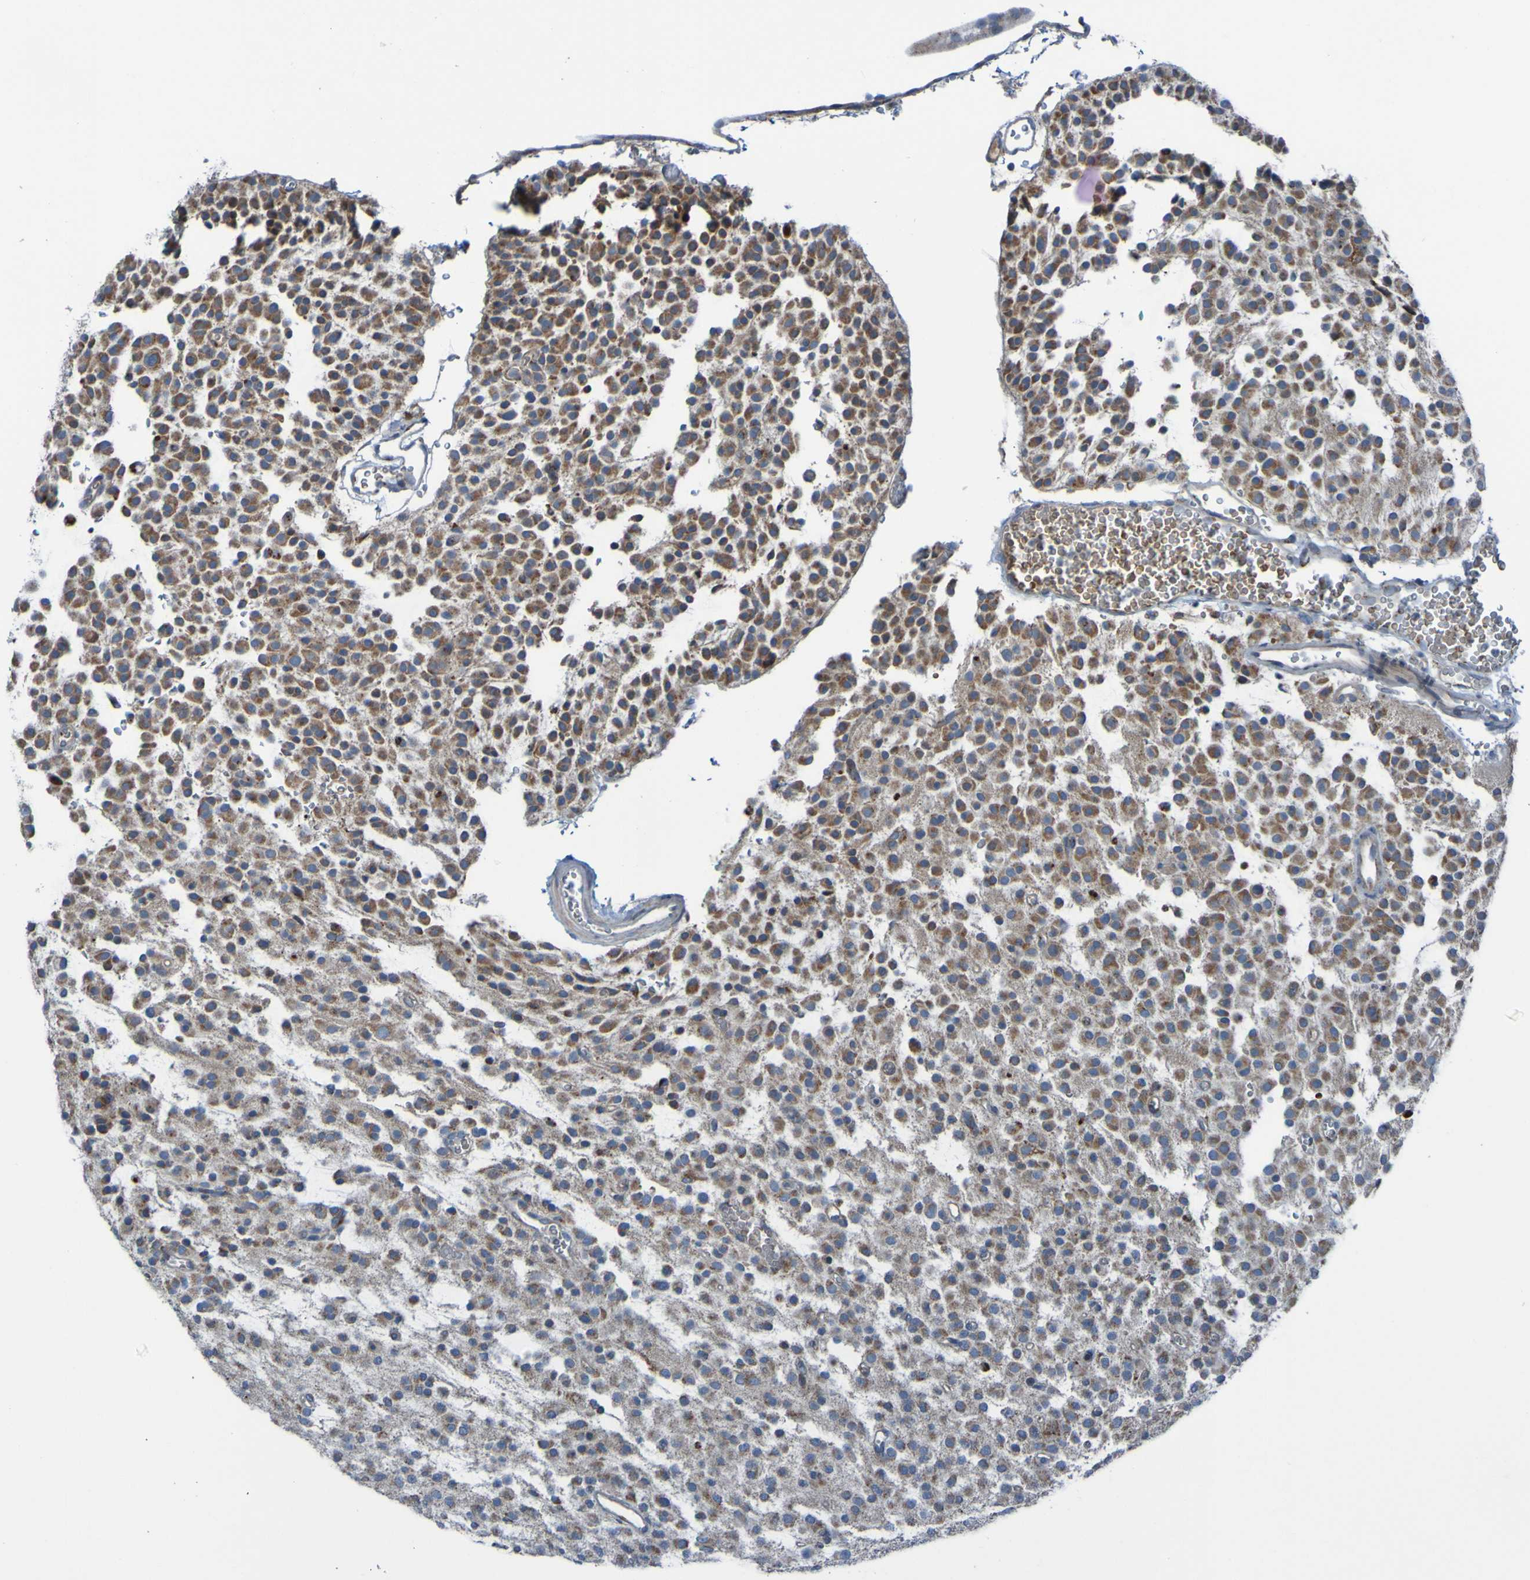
{"staining": {"intensity": "moderate", "quantity": "<25%", "location": "cytoplasmic/membranous"}, "tissue": "glioma", "cell_type": "Tumor cells", "image_type": "cancer", "snomed": [{"axis": "morphology", "description": "Glioma, malignant, Low grade"}, {"axis": "topography", "description": "Brain"}], "caption": "Protein staining shows moderate cytoplasmic/membranous expression in approximately <25% of tumor cells in malignant glioma (low-grade).", "gene": "UNG", "patient": {"sex": "male", "age": 38}}